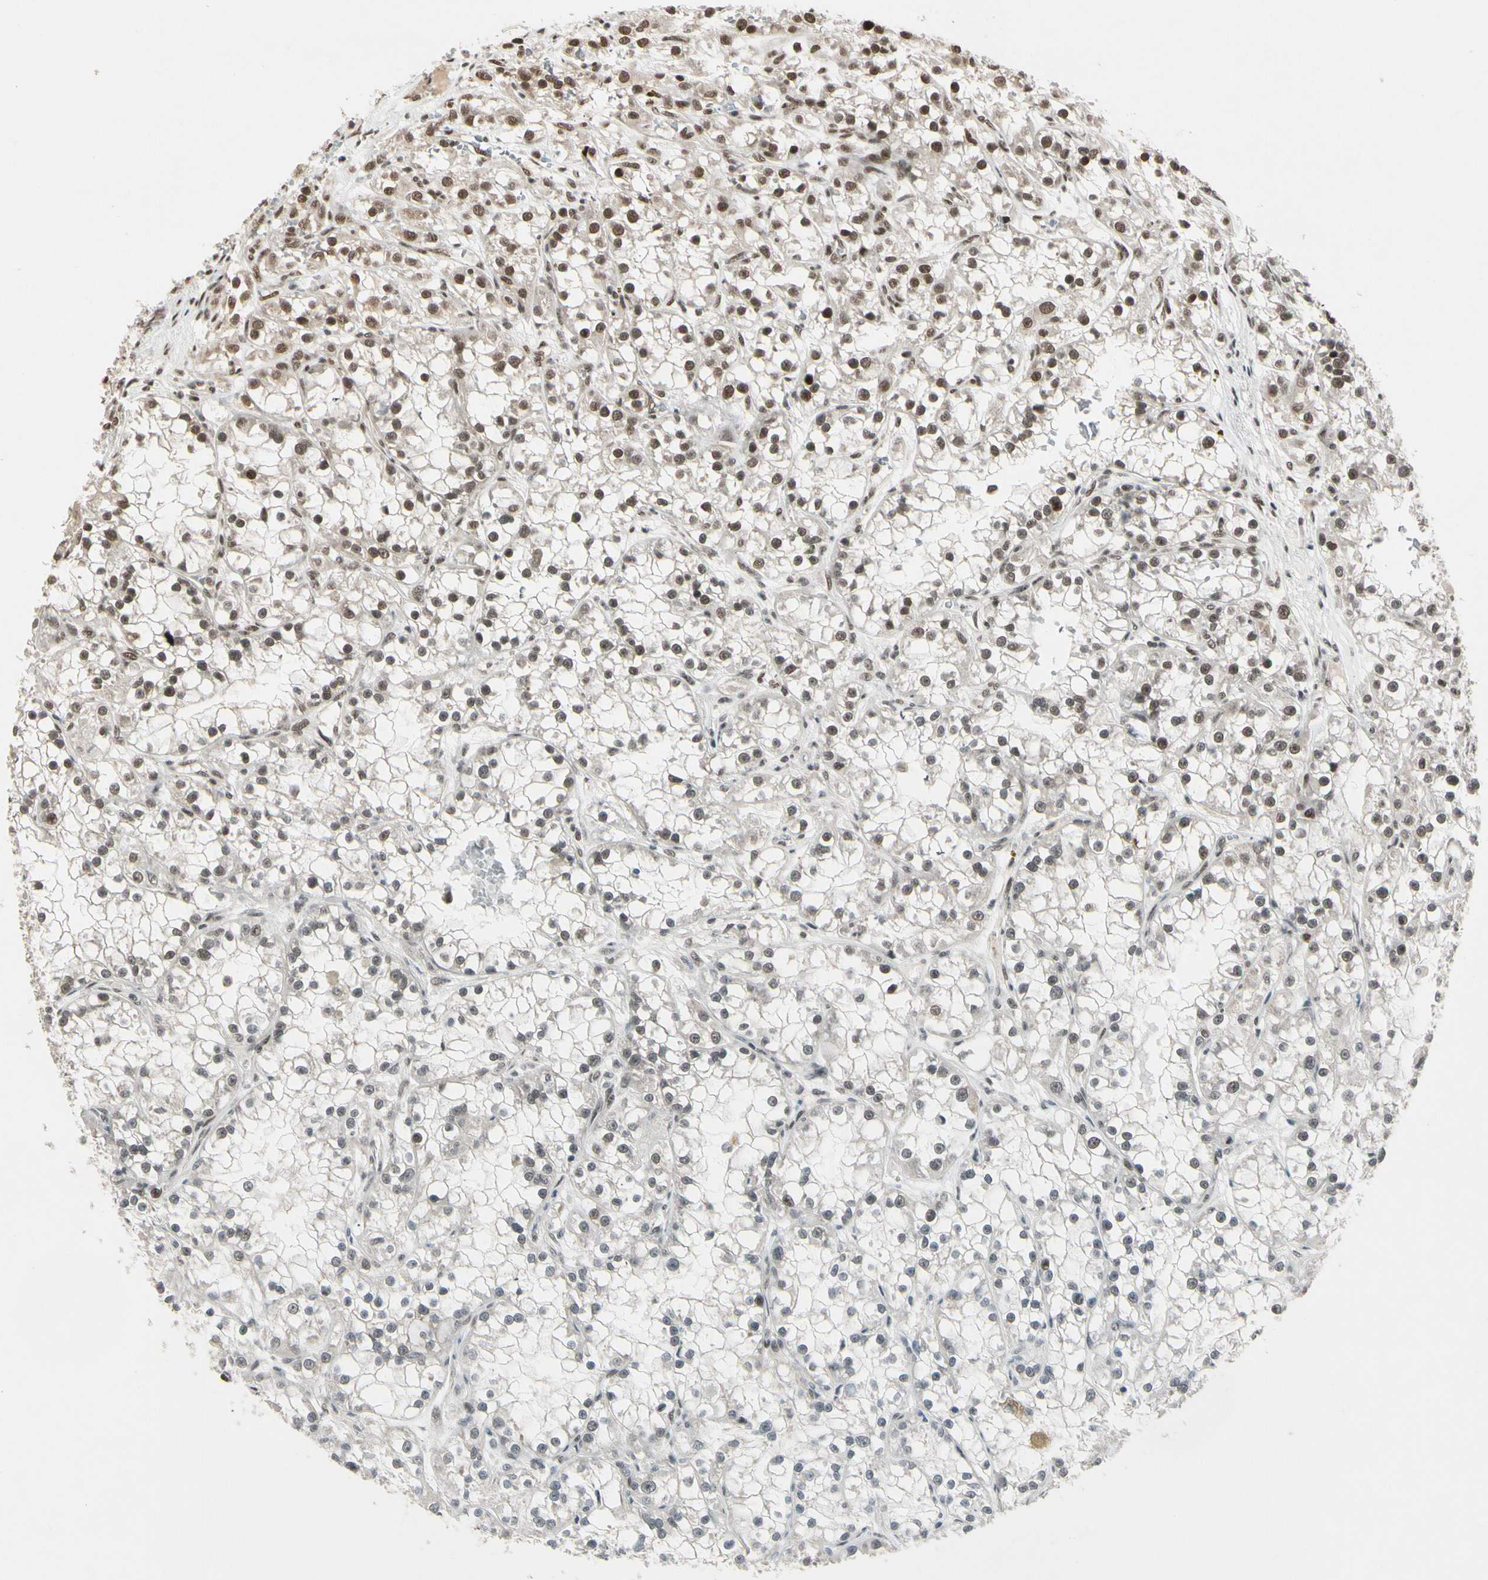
{"staining": {"intensity": "strong", "quantity": "25%-75%", "location": "nuclear"}, "tissue": "renal cancer", "cell_type": "Tumor cells", "image_type": "cancer", "snomed": [{"axis": "morphology", "description": "Adenocarcinoma, NOS"}, {"axis": "topography", "description": "Kidney"}], "caption": "Immunohistochemical staining of renal cancer (adenocarcinoma) exhibits high levels of strong nuclear positivity in about 25%-75% of tumor cells.", "gene": "CHAMP1", "patient": {"sex": "female", "age": 52}}